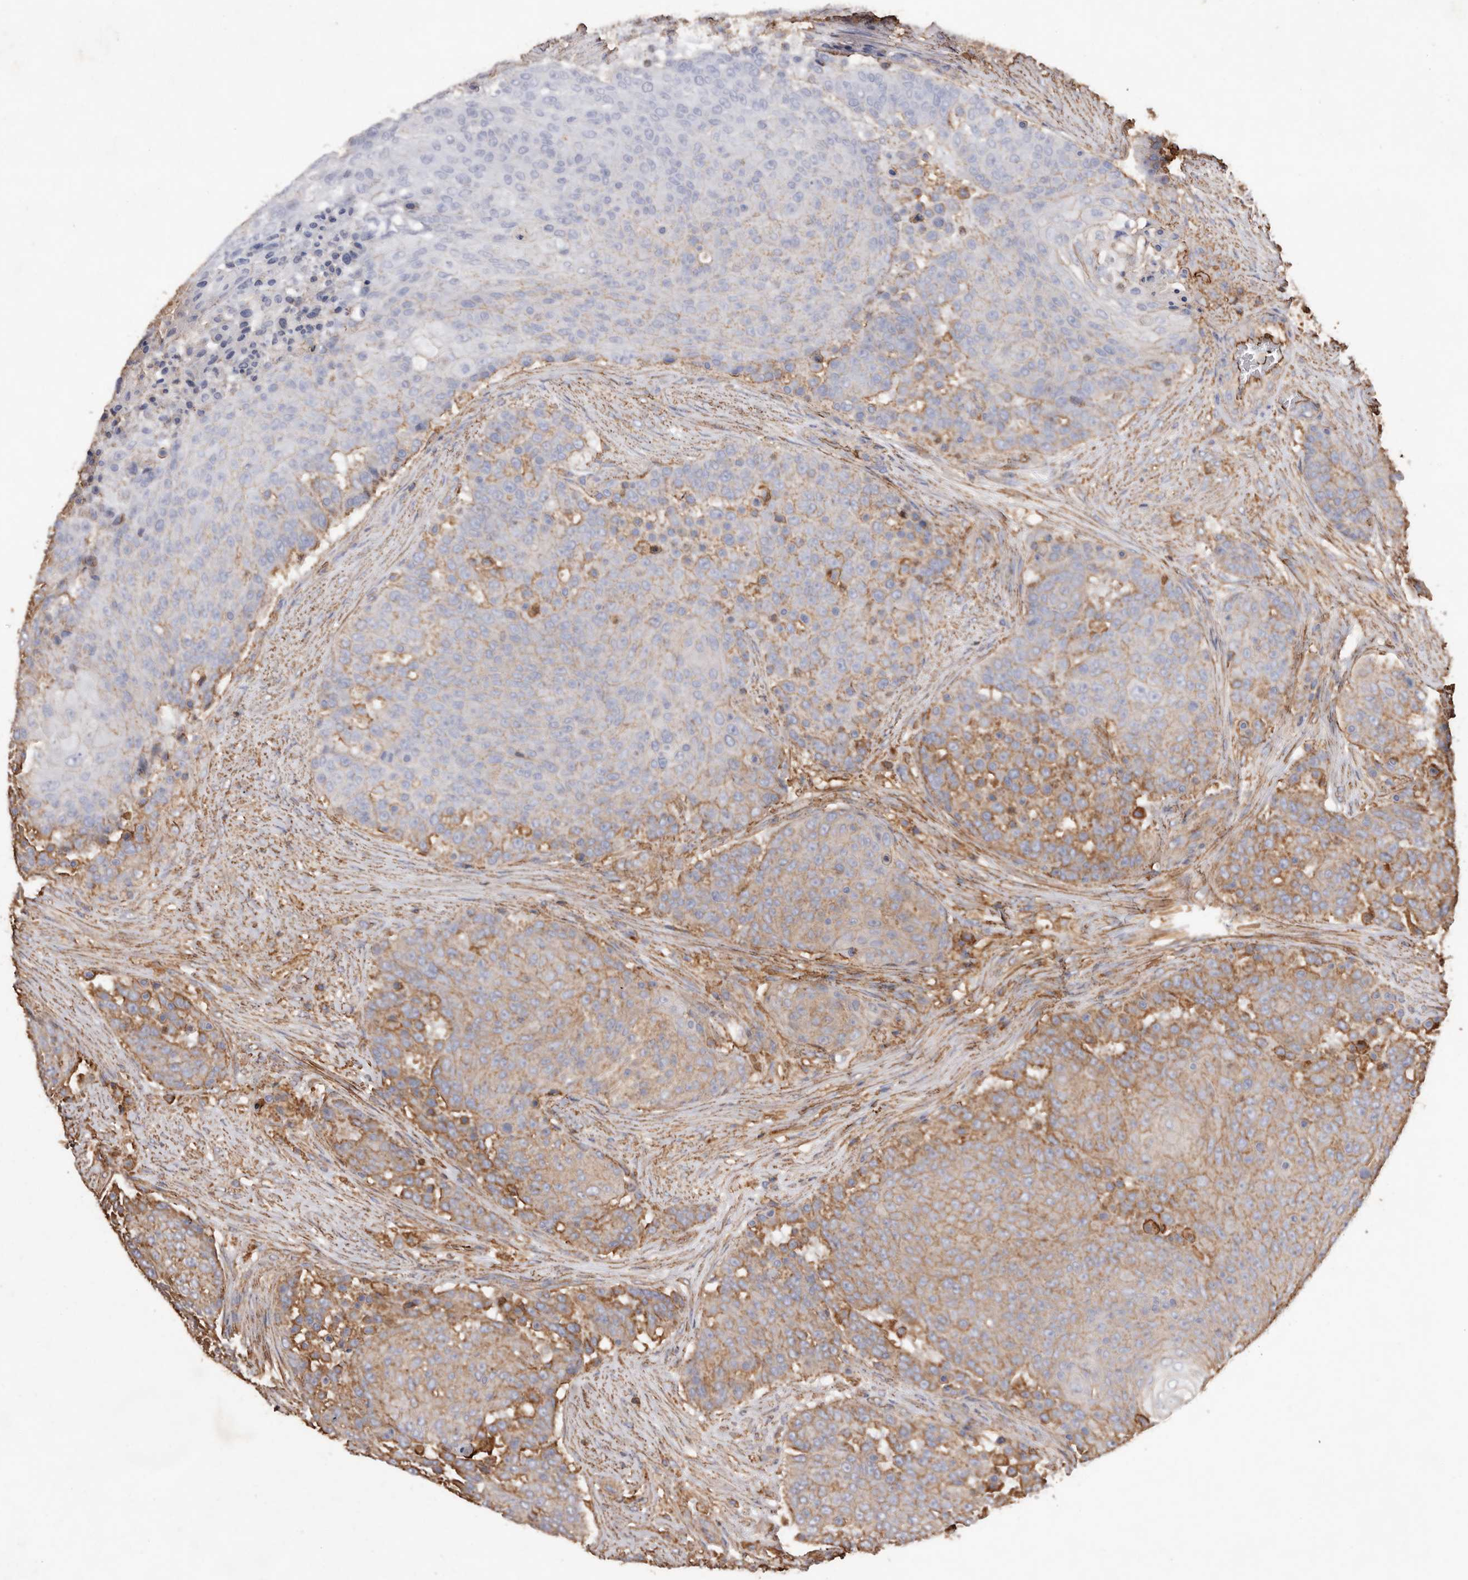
{"staining": {"intensity": "moderate", "quantity": "<25%", "location": "cytoplasmic/membranous"}, "tissue": "urothelial cancer", "cell_type": "Tumor cells", "image_type": "cancer", "snomed": [{"axis": "morphology", "description": "Urothelial carcinoma, High grade"}, {"axis": "topography", "description": "Urinary bladder"}], "caption": "Approximately <25% of tumor cells in urothelial carcinoma (high-grade) reveal moderate cytoplasmic/membranous protein positivity as visualized by brown immunohistochemical staining.", "gene": "COQ8B", "patient": {"sex": "female", "age": 63}}